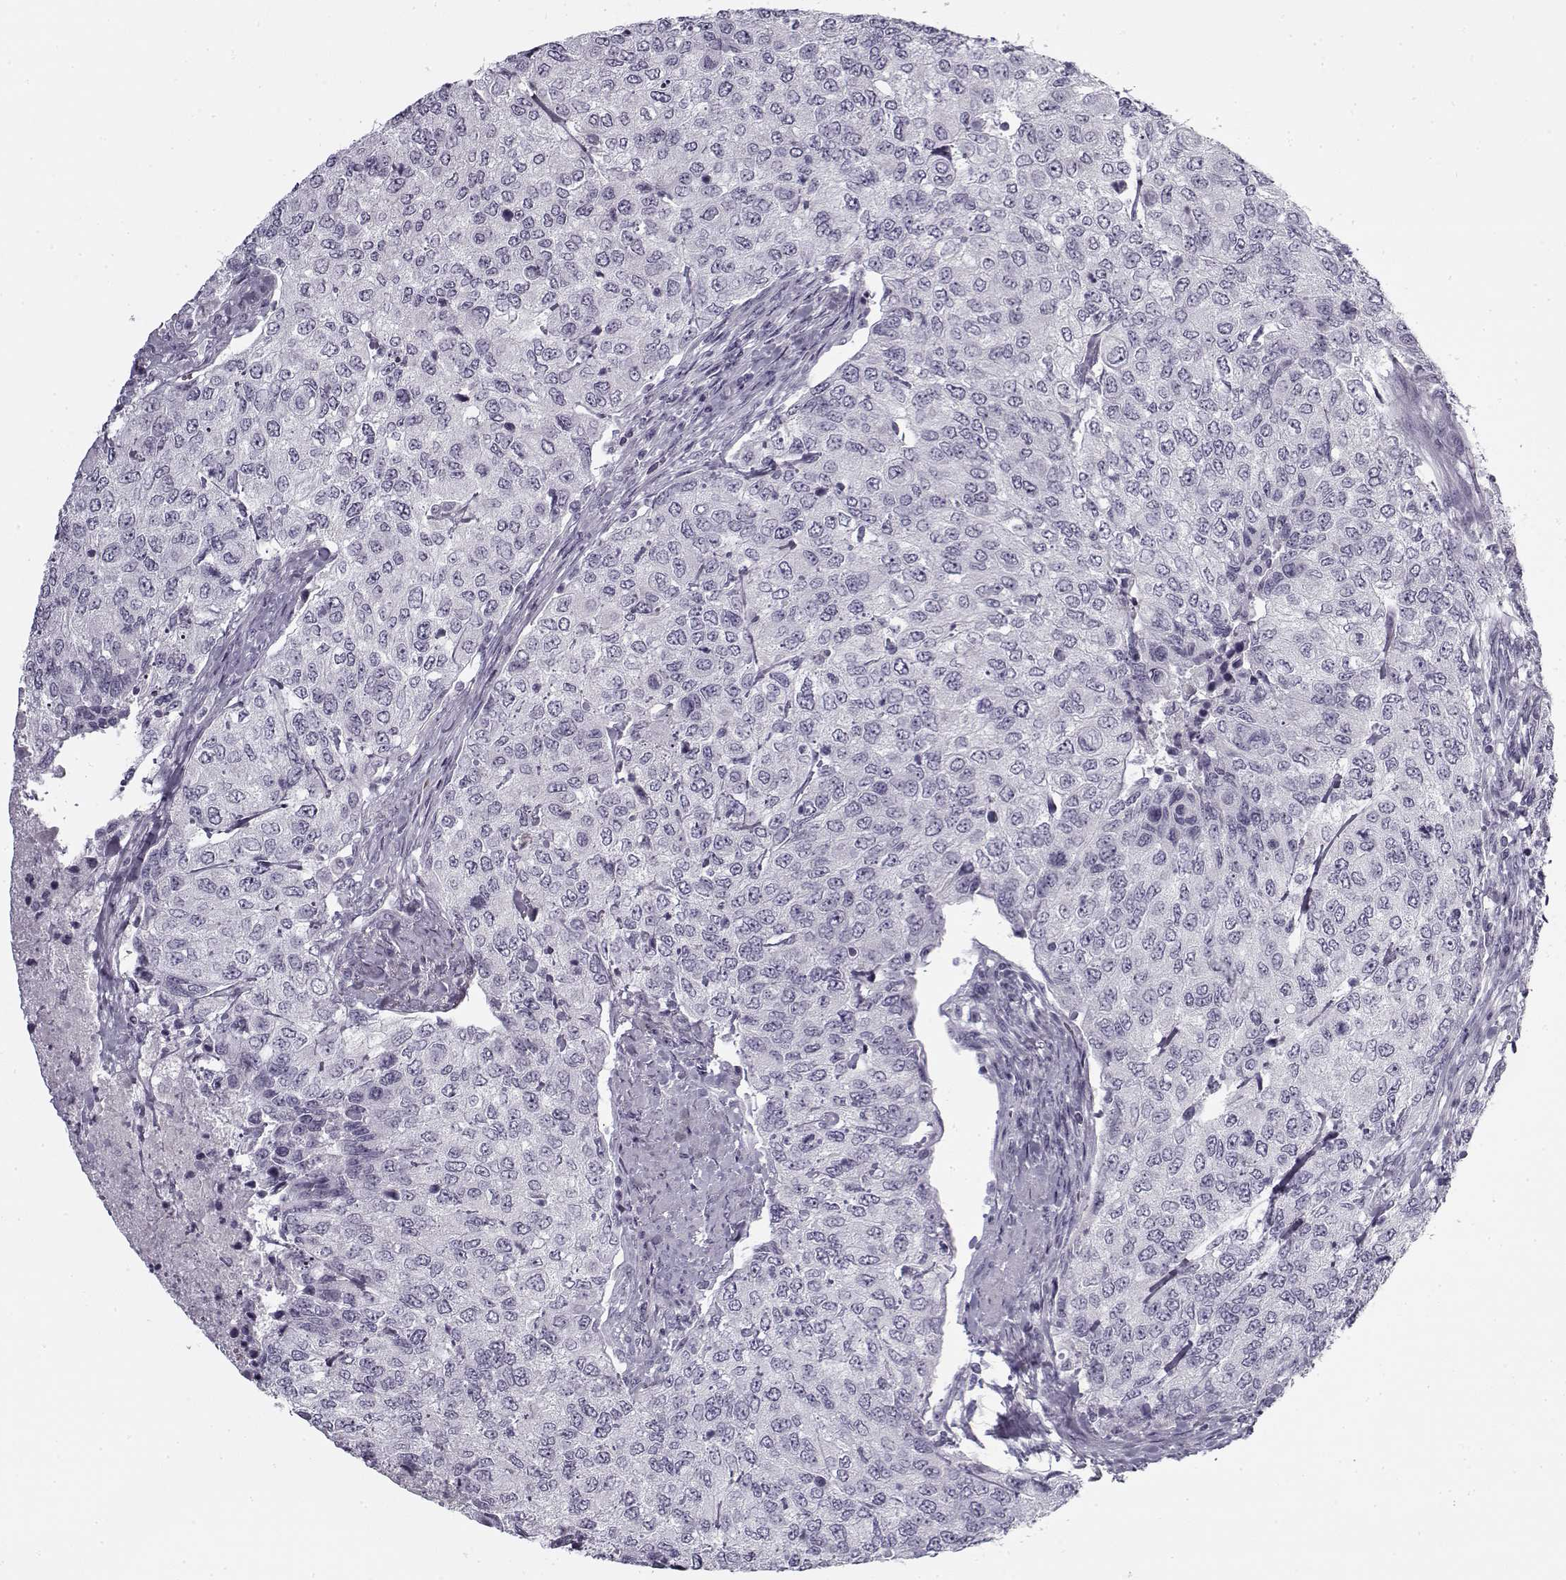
{"staining": {"intensity": "negative", "quantity": "none", "location": "none"}, "tissue": "urothelial cancer", "cell_type": "Tumor cells", "image_type": "cancer", "snomed": [{"axis": "morphology", "description": "Urothelial carcinoma, High grade"}, {"axis": "topography", "description": "Urinary bladder"}], "caption": "DAB immunohistochemical staining of human urothelial carcinoma (high-grade) exhibits no significant positivity in tumor cells.", "gene": "SNCA", "patient": {"sex": "female", "age": 78}}